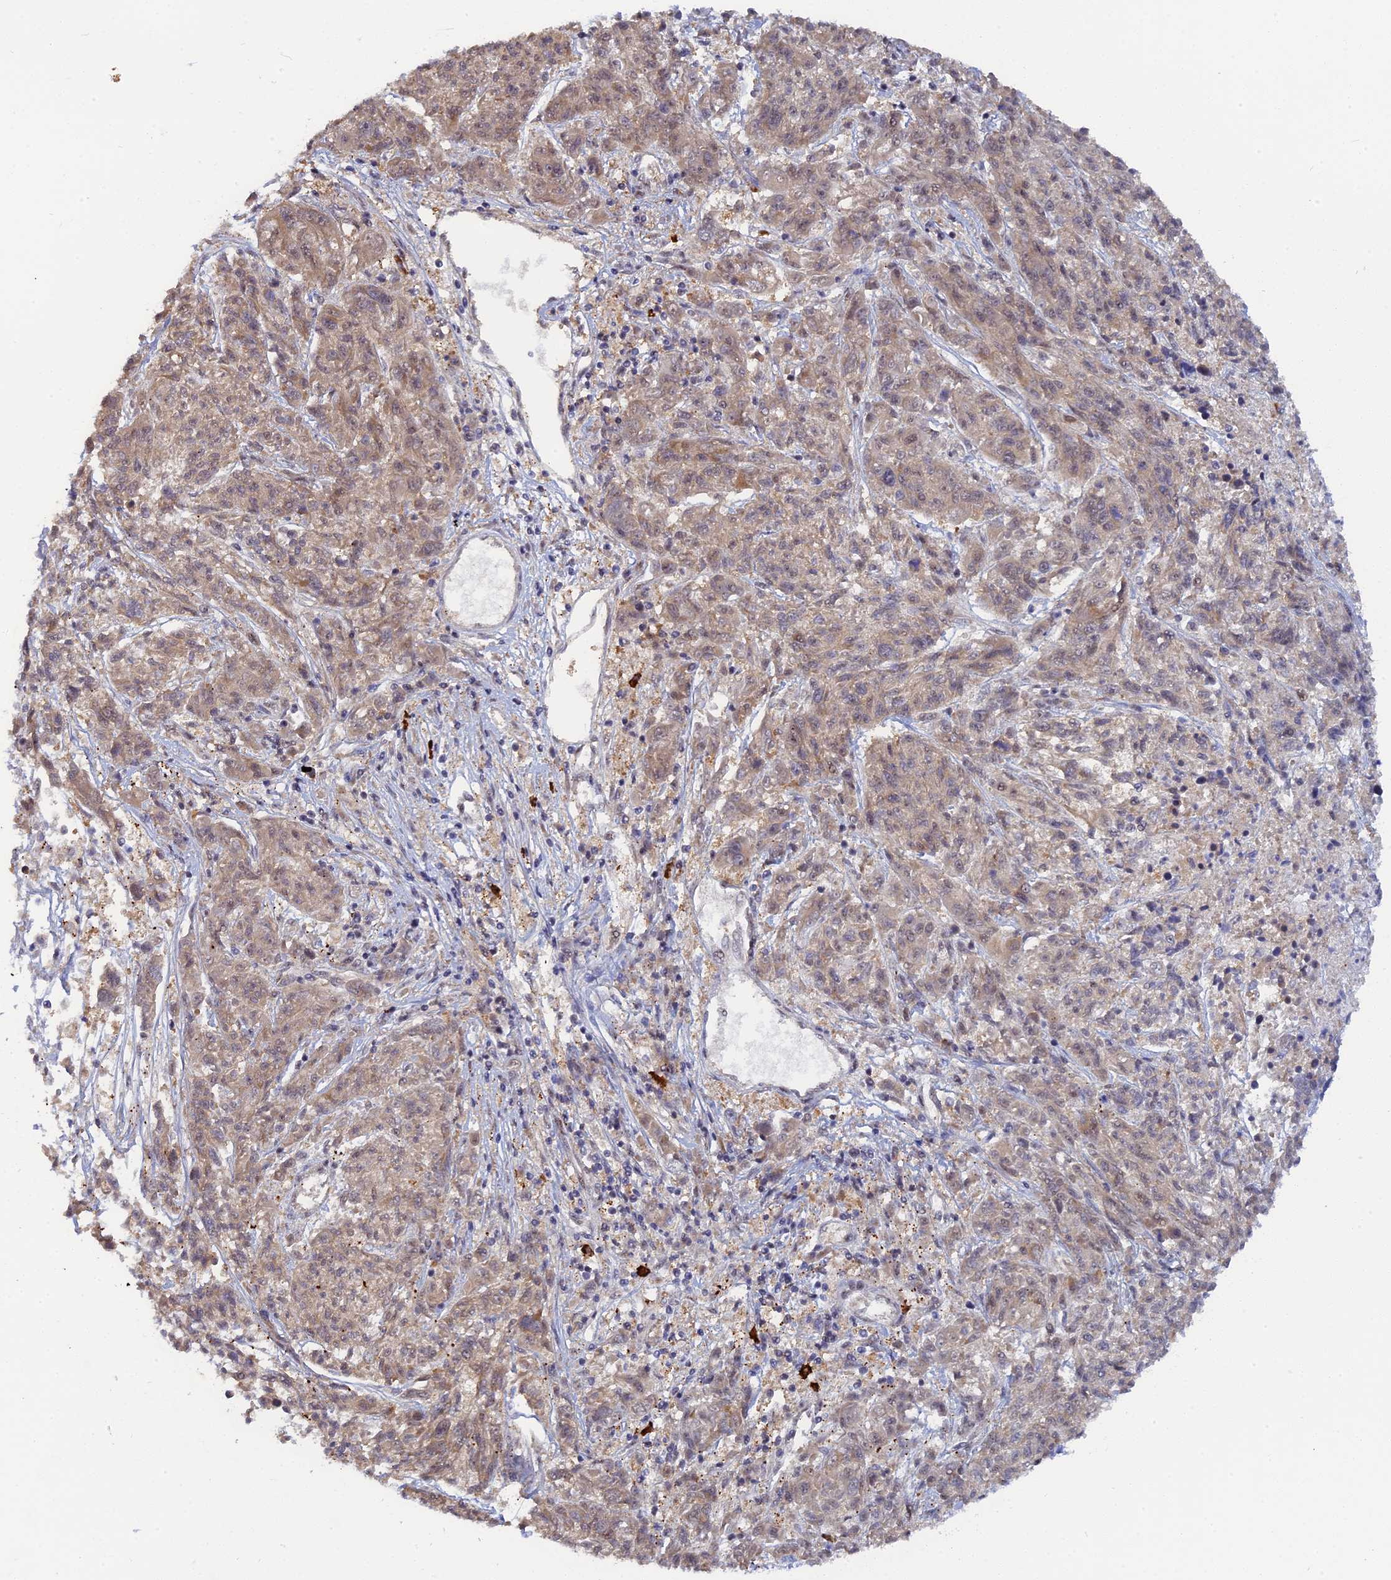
{"staining": {"intensity": "weak", "quantity": "25%-75%", "location": "cytoplasmic/membranous"}, "tissue": "melanoma", "cell_type": "Tumor cells", "image_type": "cancer", "snomed": [{"axis": "morphology", "description": "Malignant melanoma, NOS"}, {"axis": "topography", "description": "Skin"}], "caption": "Human malignant melanoma stained with a brown dye exhibits weak cytoplasmic/membranous positive expression in approximately 25%-75% of tumor cells.", "gene": "TAB1", "patient": {"sex": "male", "age": 53}}